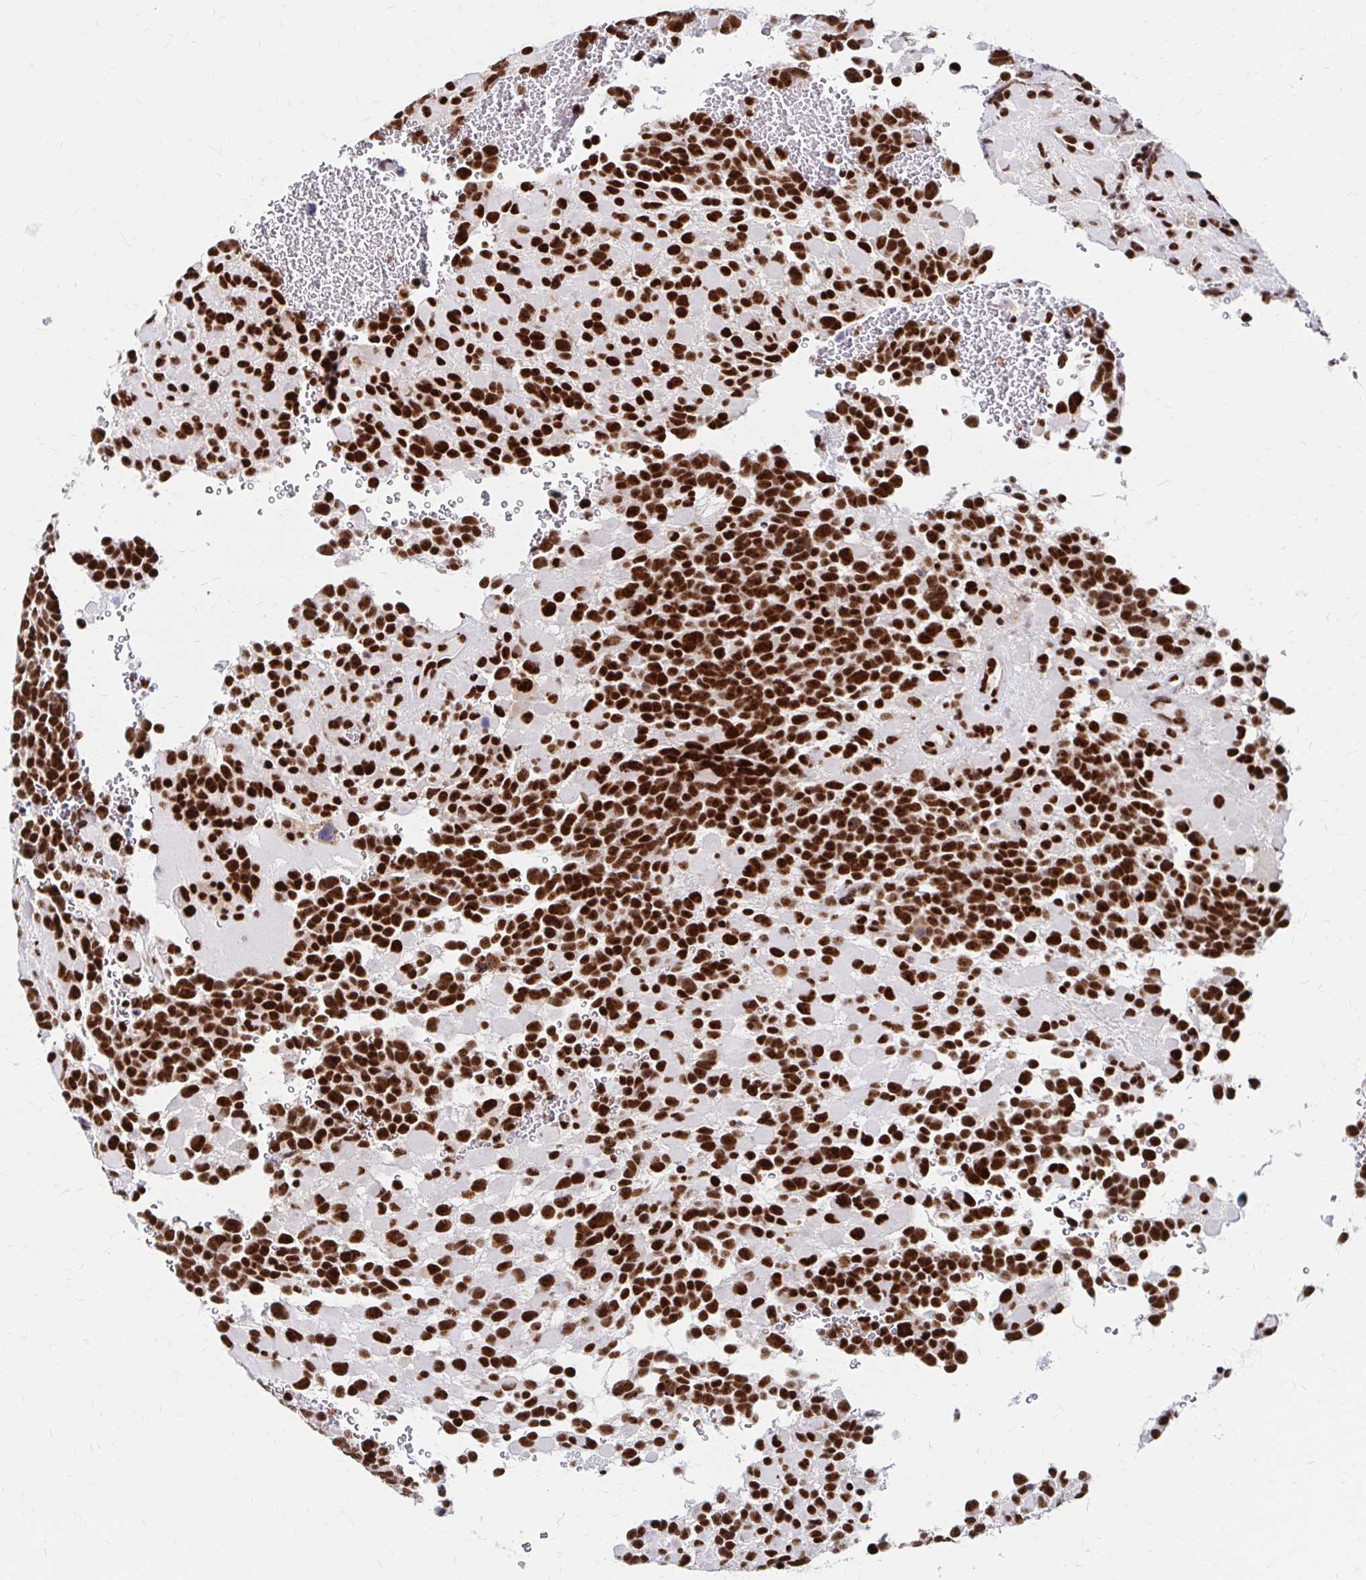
{"staining": {"intensity": "strong", "quantity": ">75%", "location": "nuclear"}, "tissue": "glioma", "cell_type": "Tumor cells", "image_type": "cancer", "snomed": [{"axis": "morphology", "description": "Glioma, malignant, High grade"}, {"axis": "topography", "description": "Brain"}], "caption": "Glioma stained for a protein (brown) demonstrates strong nuclear positive expression in approximately >75% of tumor cells.", "gene": "CNKSR3", "patient": {"sex": "female", "age": 40}}